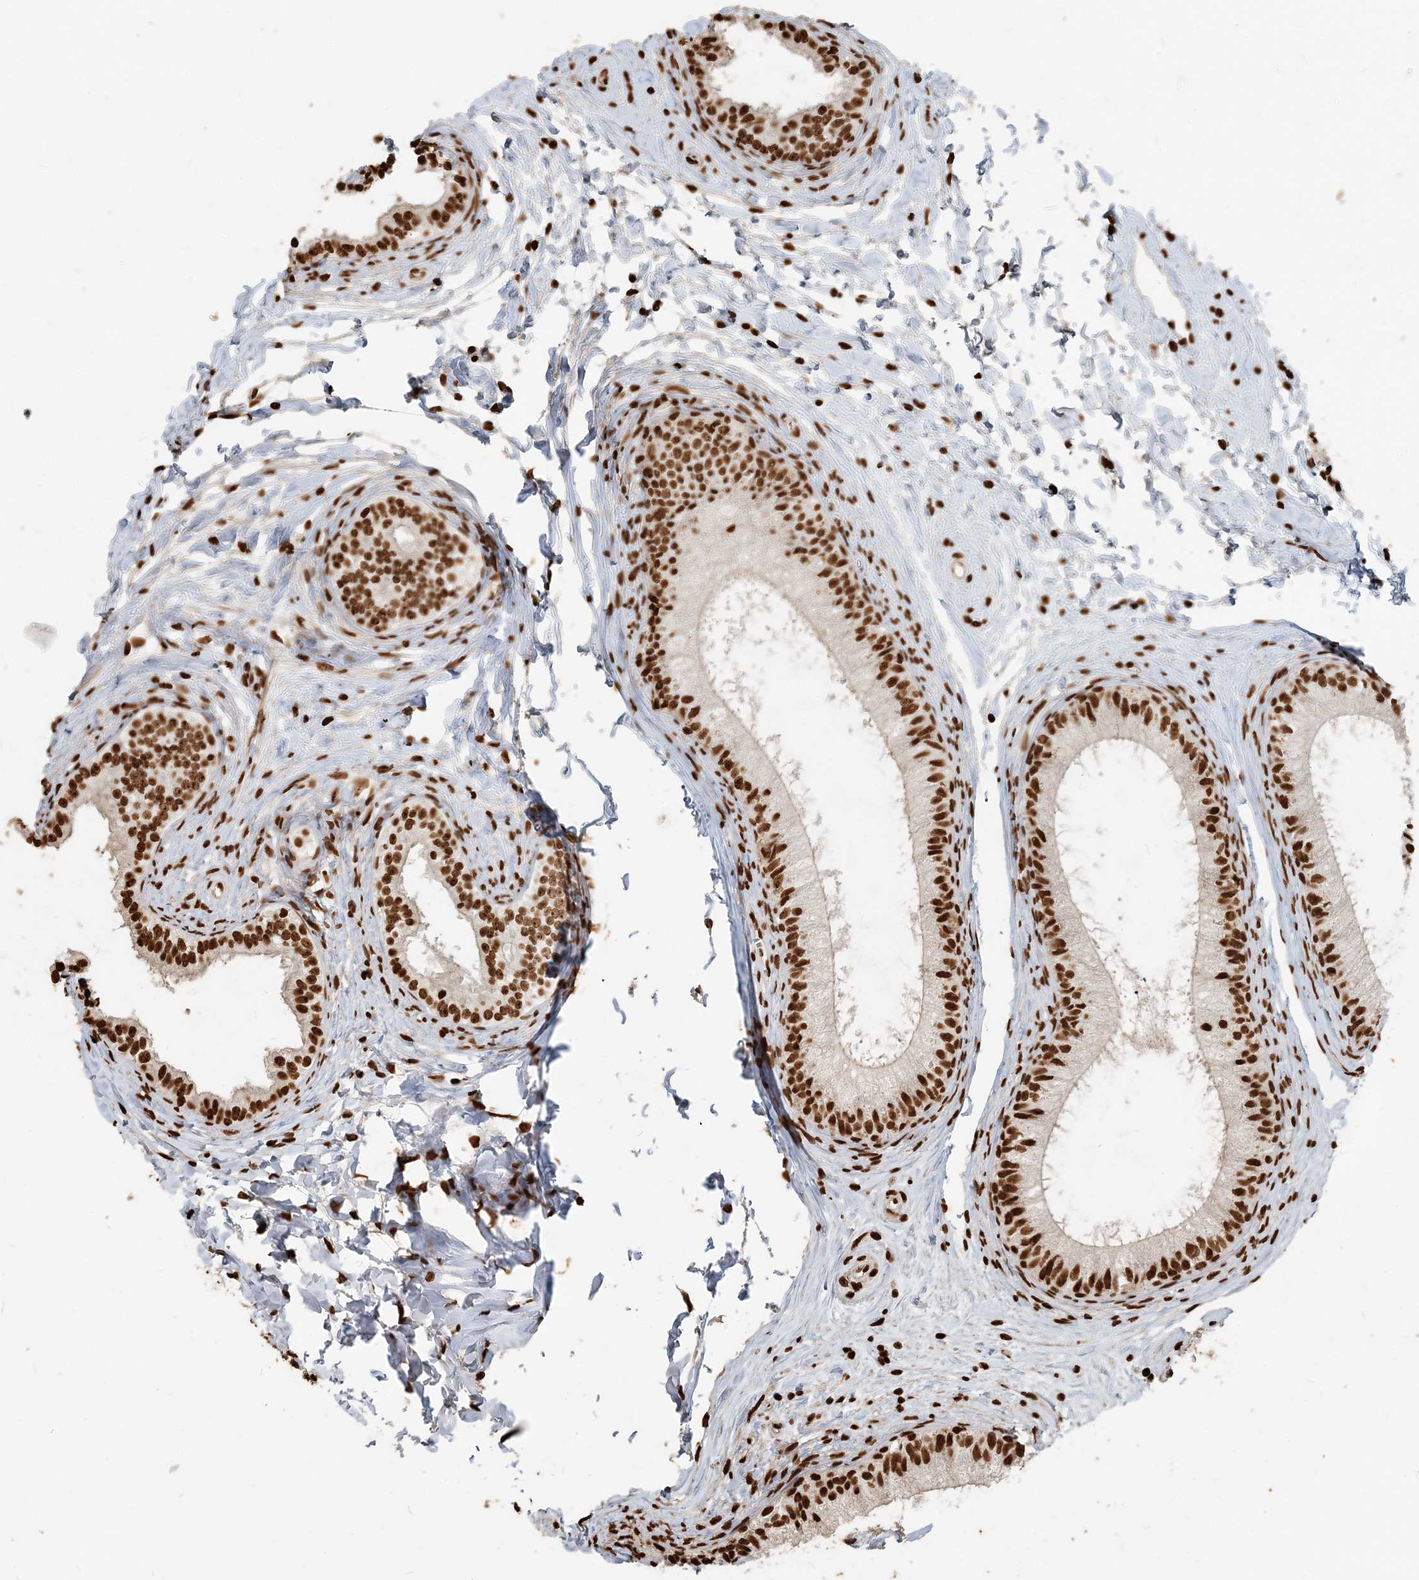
{"staining": {"intensity": "strong", "quantity": ">75%", "location": "nuclear"}, "tissue": "epididymis", "cell_type": "Glandular cells", "image_type": "normal", "snomed": [{"axis": "morphology", "description": "Normal tissue, NOS"}, {"axis": "topography", "description": "Epididymis"}], "caption": "Immunohistochemistry photomicrograph of normal epididymis: human epididymis stained using immunohistochemistry (IHC) displays high levels of strong protein expression localized specifically in the nuclear of glandular cells, appearing as a nuclear brown color.", "gene": "H3", "patient": {"sex": "male", "age": 34}}